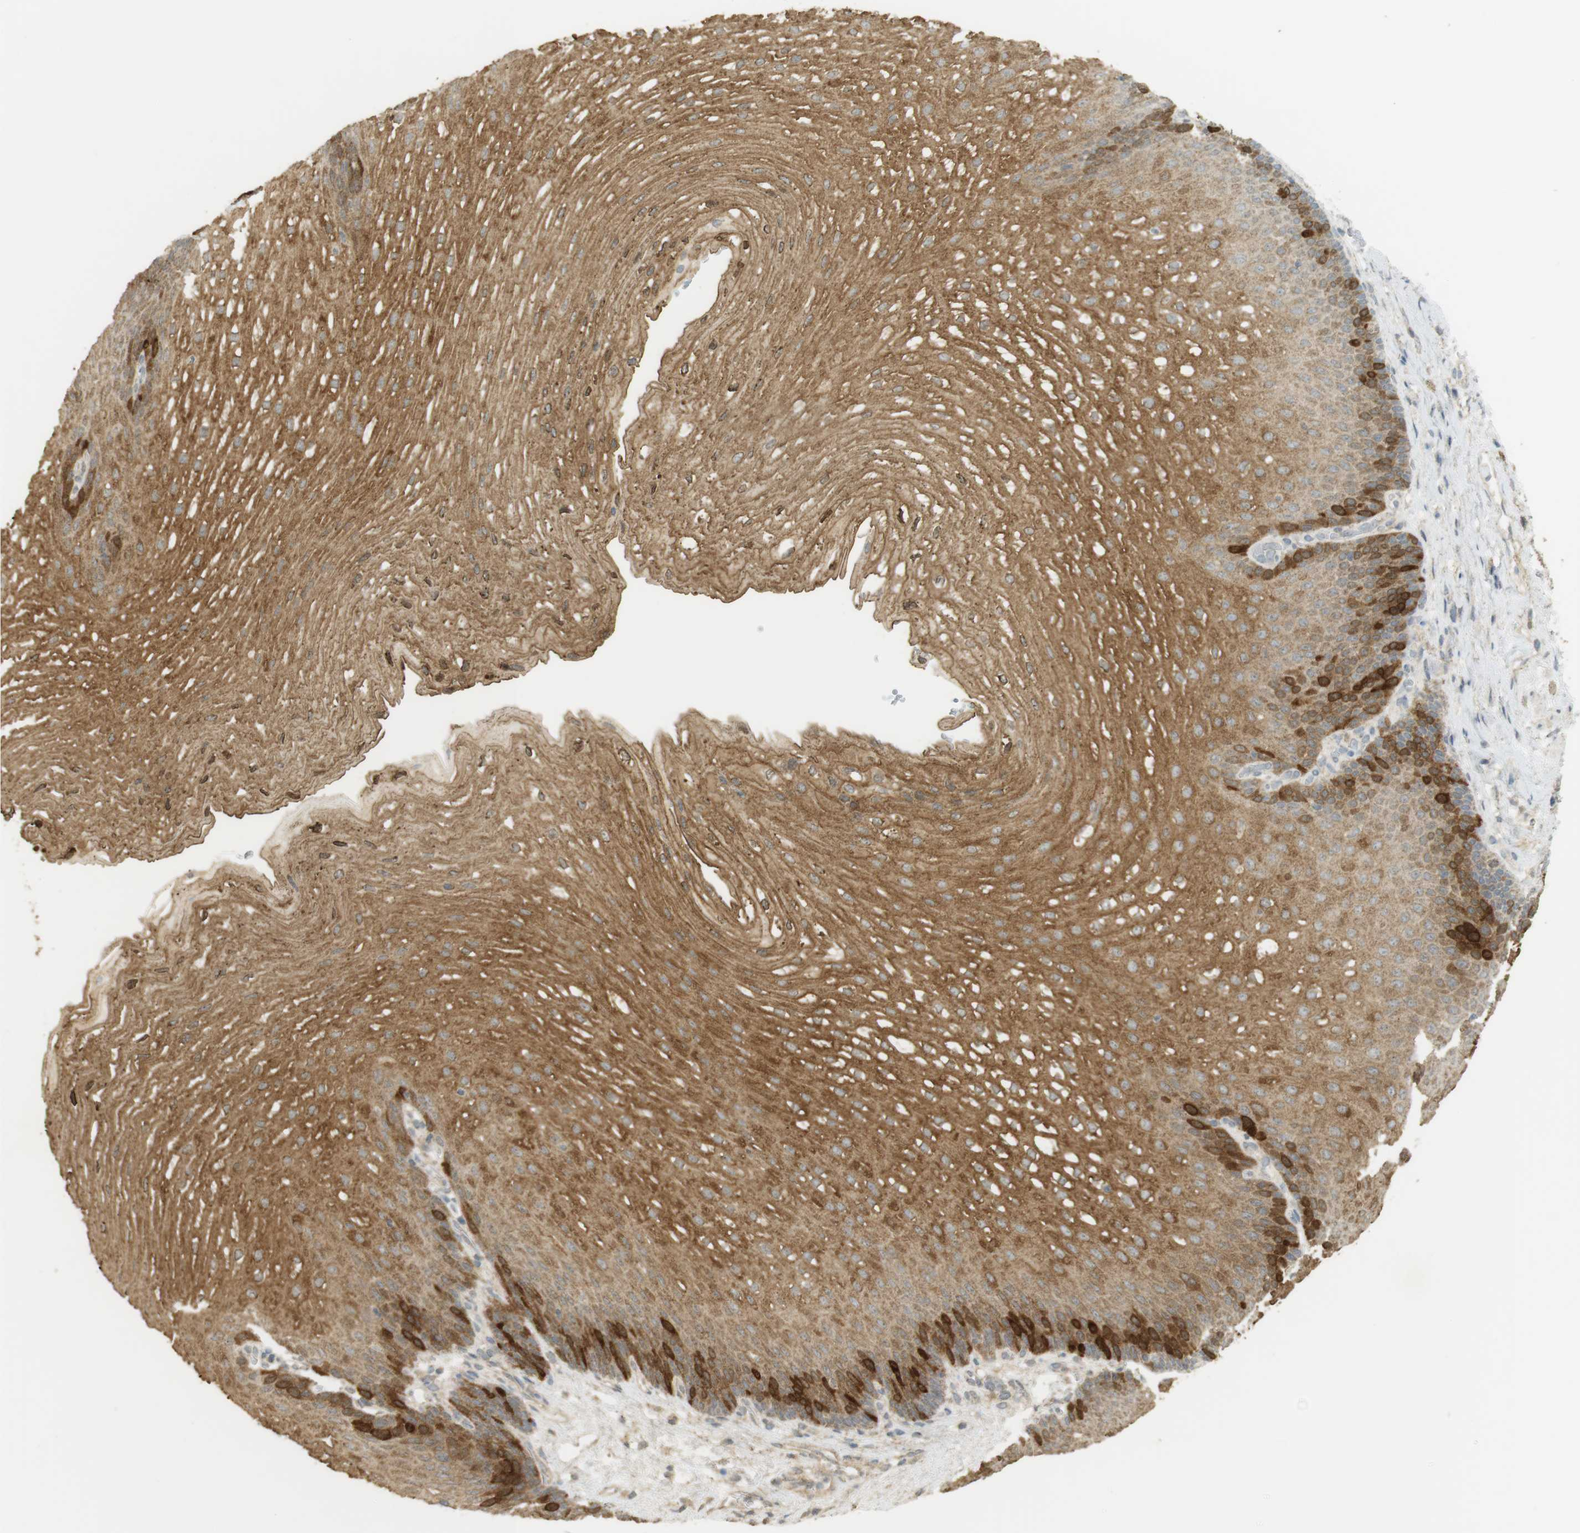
{"staining": {"intensity": "strong", "quantity": "<25%", "location": "cytoplasmic/membranous"}, "tissue": "esophagus", "cell_type": "Squamous epithelial cells", "image_type": "normal", "snomed": [{"axis": "morphology", "description": "Normal tissue, NOS"}, {"axis": "topography", "description": "Esophagus"}], "caption": "The immunohistochemical stain labels strong cytoplasmic/membranous staining in squamous epithelial cells of normal esophagus.", "gene": "TTK", "patient": {"sex": "male", "age": 48}}